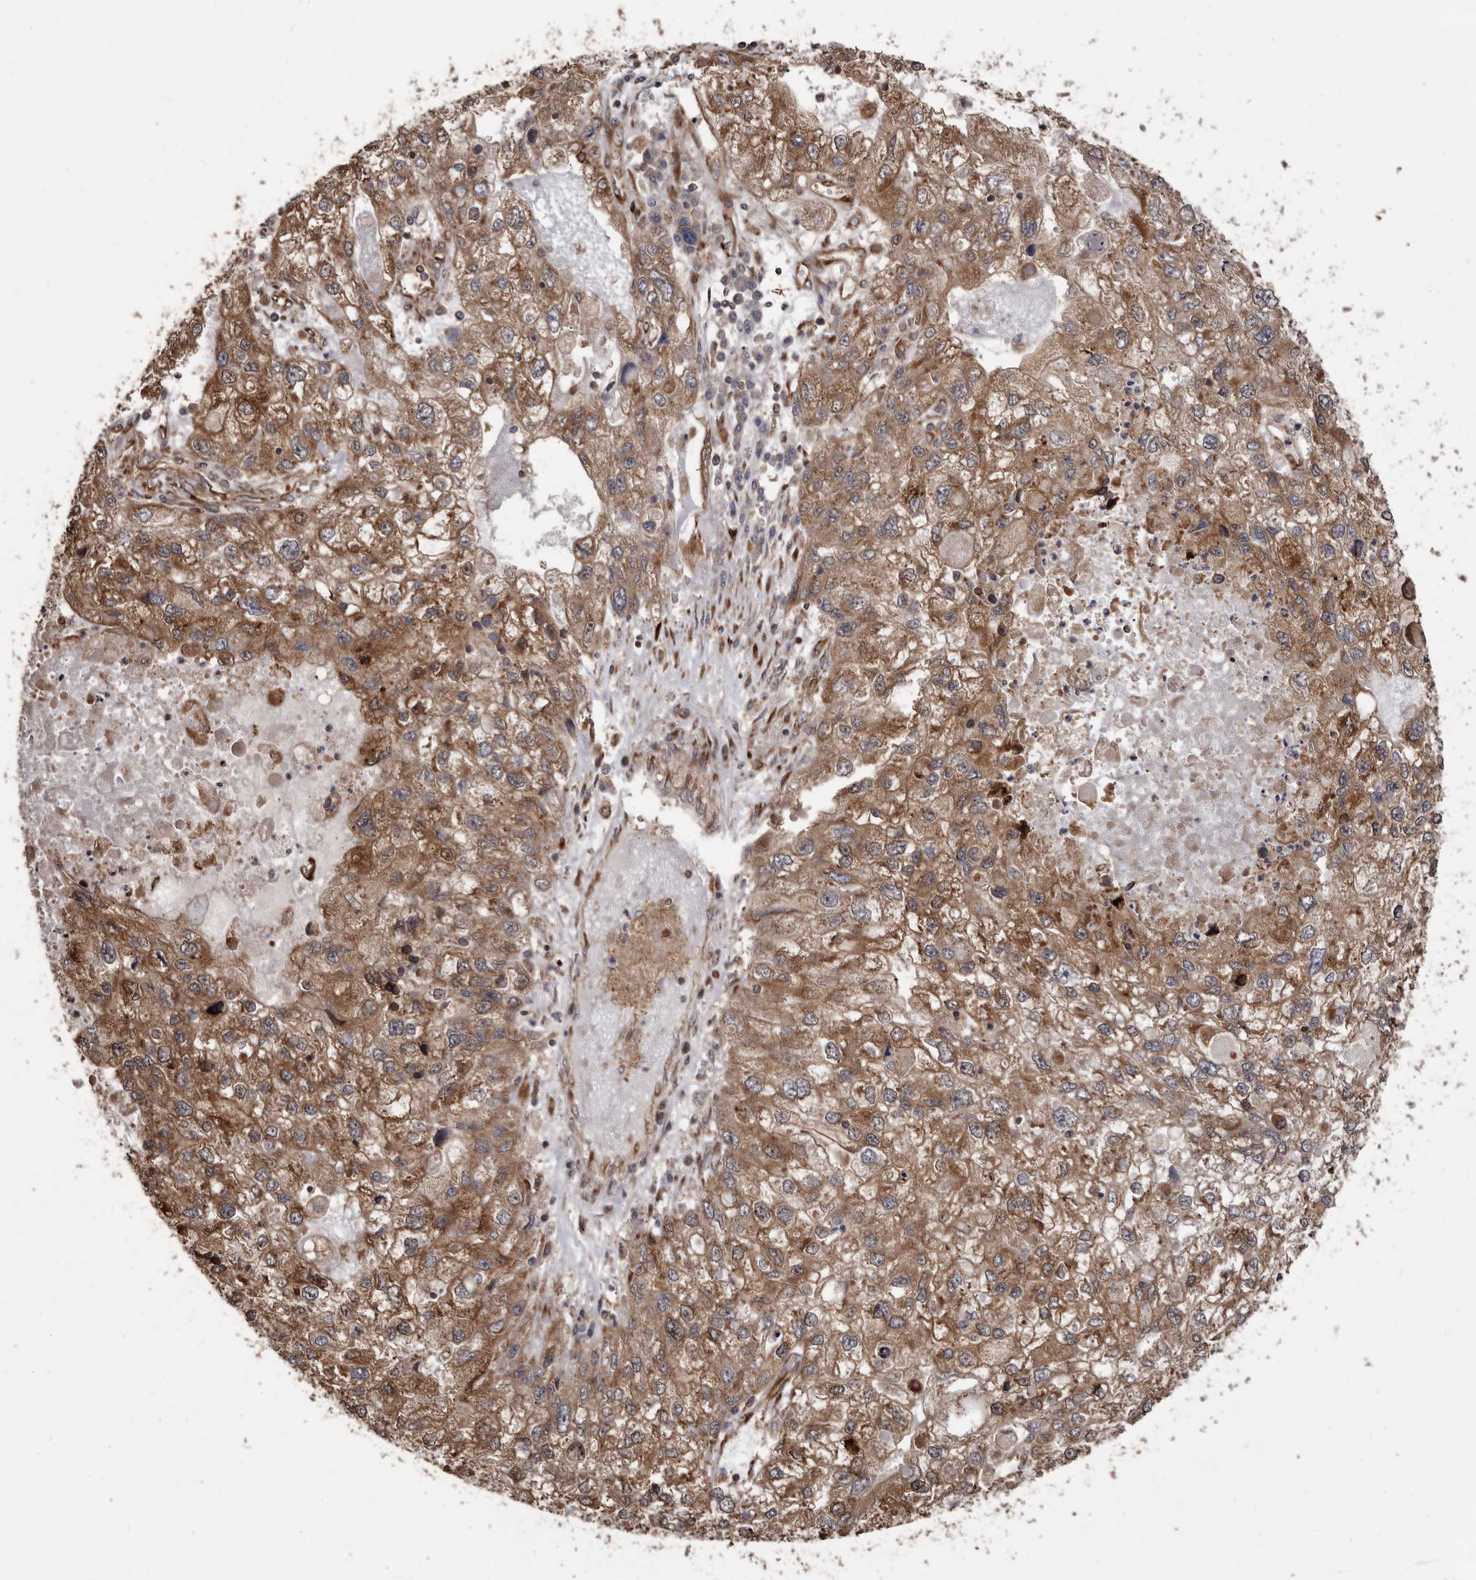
{"staining": {"intensity": "strong", "quantity": ">75%", "location": "cytoplasmic/membranous"}, "tissue": "endometrial cancer", "cell_type": "Tumor cells", "image_type": "cancer", "snomed": [{"axis": "morphology", "description": "Adenocarcinoma, NOS"}, {"axis": "topography", "description": "Endometrium"}], "caption": "IHC of human endometrial cancer (adenocarcinoma) demonstrates high levels of strong cytoplasmic/membranous positivity in about >75% of tumor cells.", "gene": "FLAD1", "patient": {"sex": "female", "age": 49}}